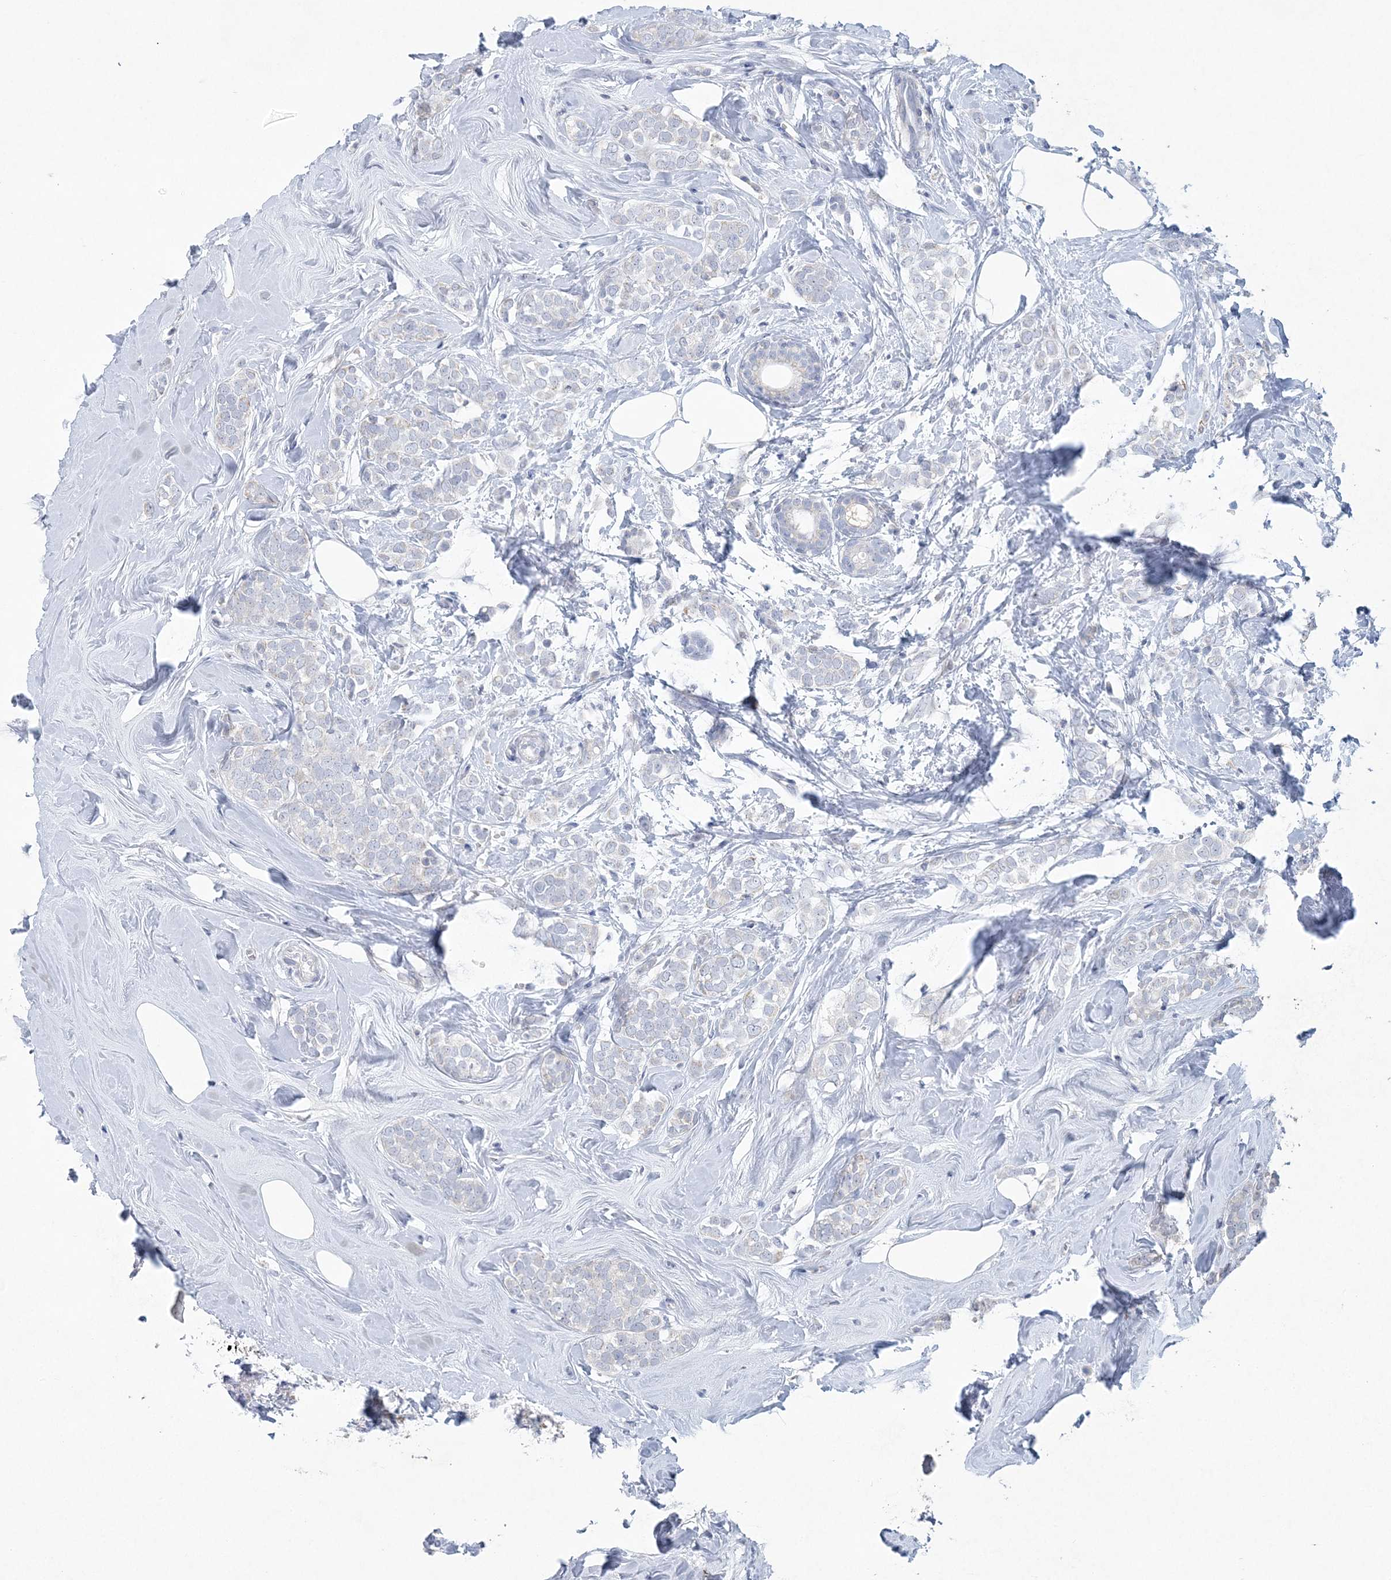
{"staining": {"intensity": "negative", "quantity": "none", "location": "none"}, "tissue": "breast cancer", "cell_type": "Tumor cells", "image_type": "cancer", "snomed": [{"axis": "morphology", "description": "Lobular carcinoma"}, {"axis": "topography", "description": "Breast"}], "caption": "Tumor cells show no significant protein expression in breast lobular carcinoma.", "gene": "NIPAL1", "patient": {"sex": "female", "age": 47}}